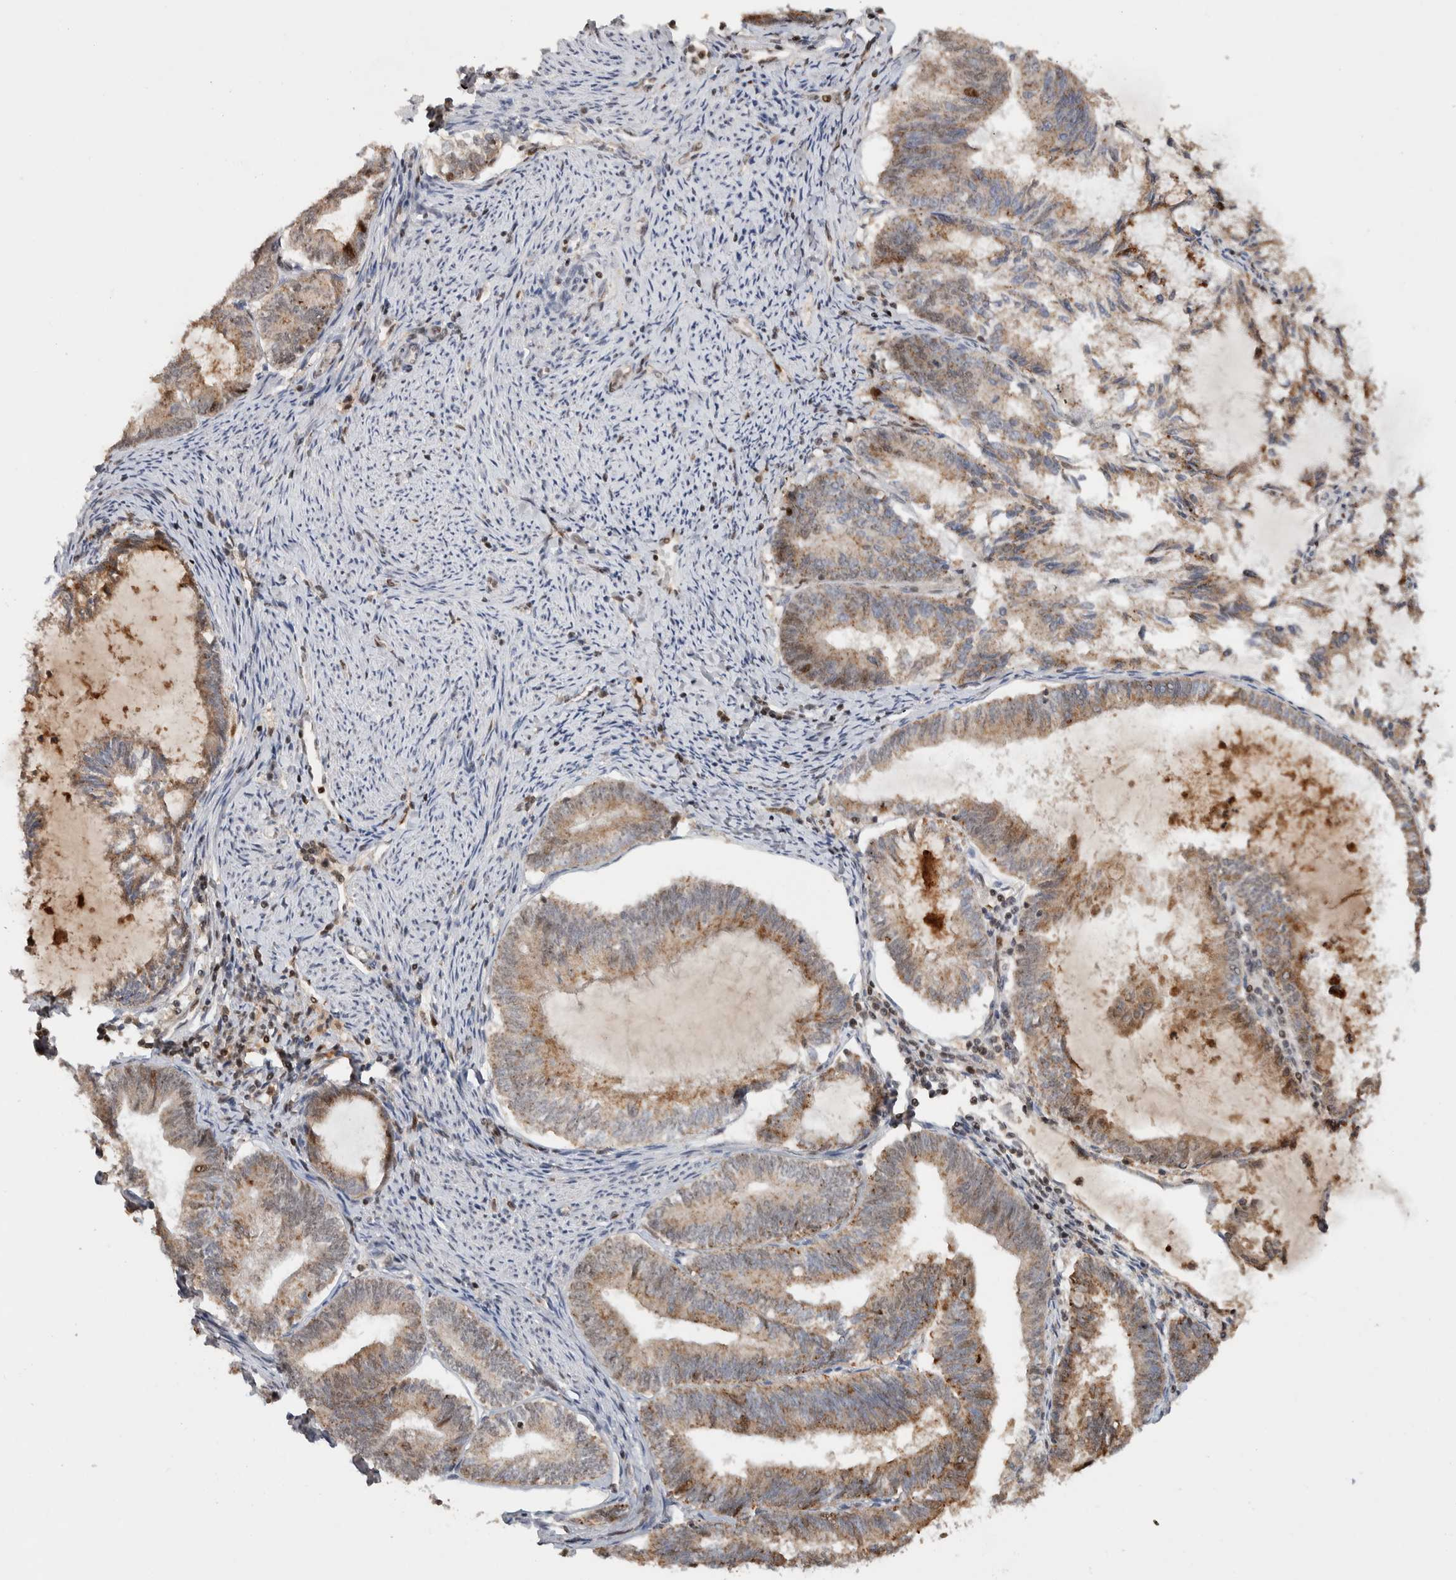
{"staining": {"intensity": "weak", "quantity": ">75%", "location": "cytoplasmic/membranous"}, "tissue": "endometrial cancer", "cell_type": "Tumor cells", "image_type": "cancer", "snomed": [{"axis": "morphology", "description": "Adenocarcinoma, NOS"}, {"axis": "topography", "description": "Endometrium"}], "caption": "High-power microscopy captured an immunohistochemistry histopathology image of adenocarcinoma (endometrial), revealing weak cytoplasmic/membranous positivity in approximately >75% of tumor cells.", "gene": "ZNF521", "patient": {"sex": "female", "age": 86}}